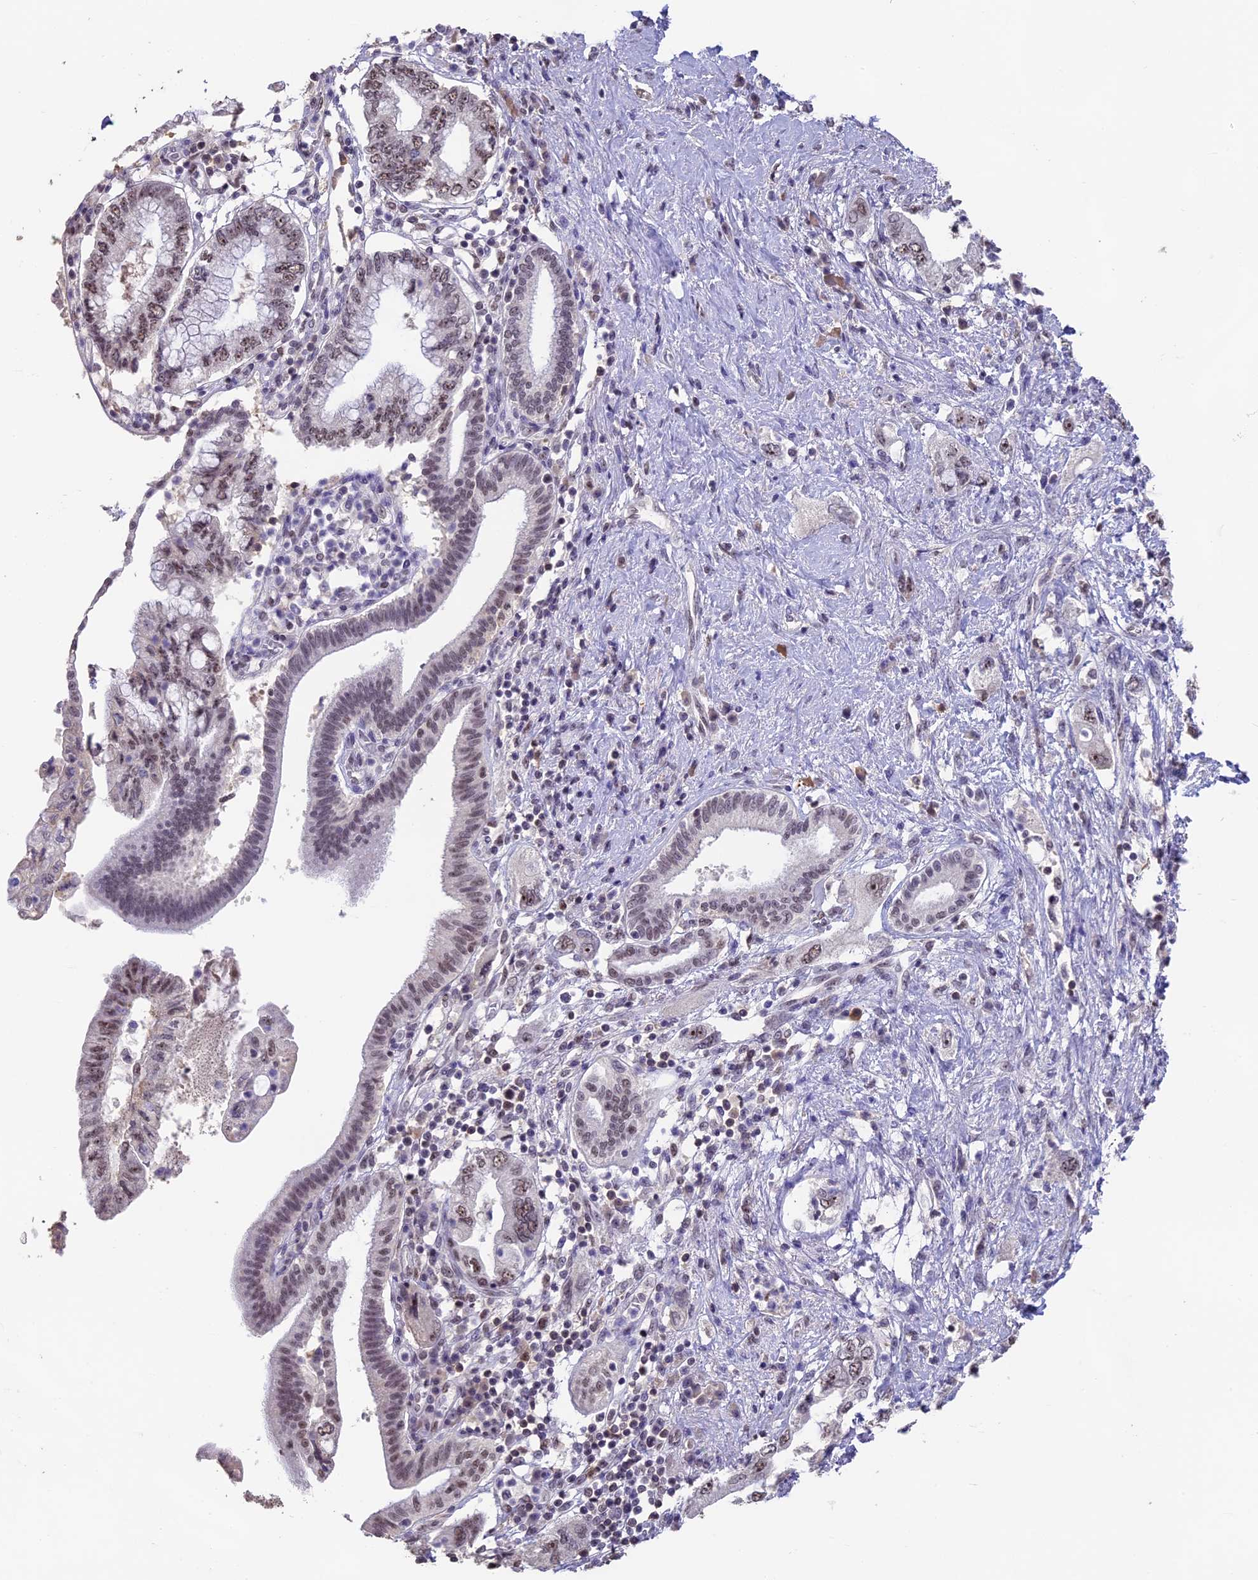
{"staining": {"intensity": "weak", "quantity": "25%-75%", "location": "nuclear"}, "tissue": "pancreatic cancer", "cell_type": "Tumor cells", "image_type": "cancer", "snomed": [{"axis": "morphology", "description": "Adenocarcinoma, NOS"}, {"axis": "topography", "description": "Pancreas"}], "caption": "Weak nuclear expression is present in about 25%-75% of tumor cells in pancreatic cancer. (DAB (3,3'-diaminobenzidine) IHC with brightfield microscopy, high magnification).", "gene": "SETD2", "patient": {"sex": "female", "age": 73}}